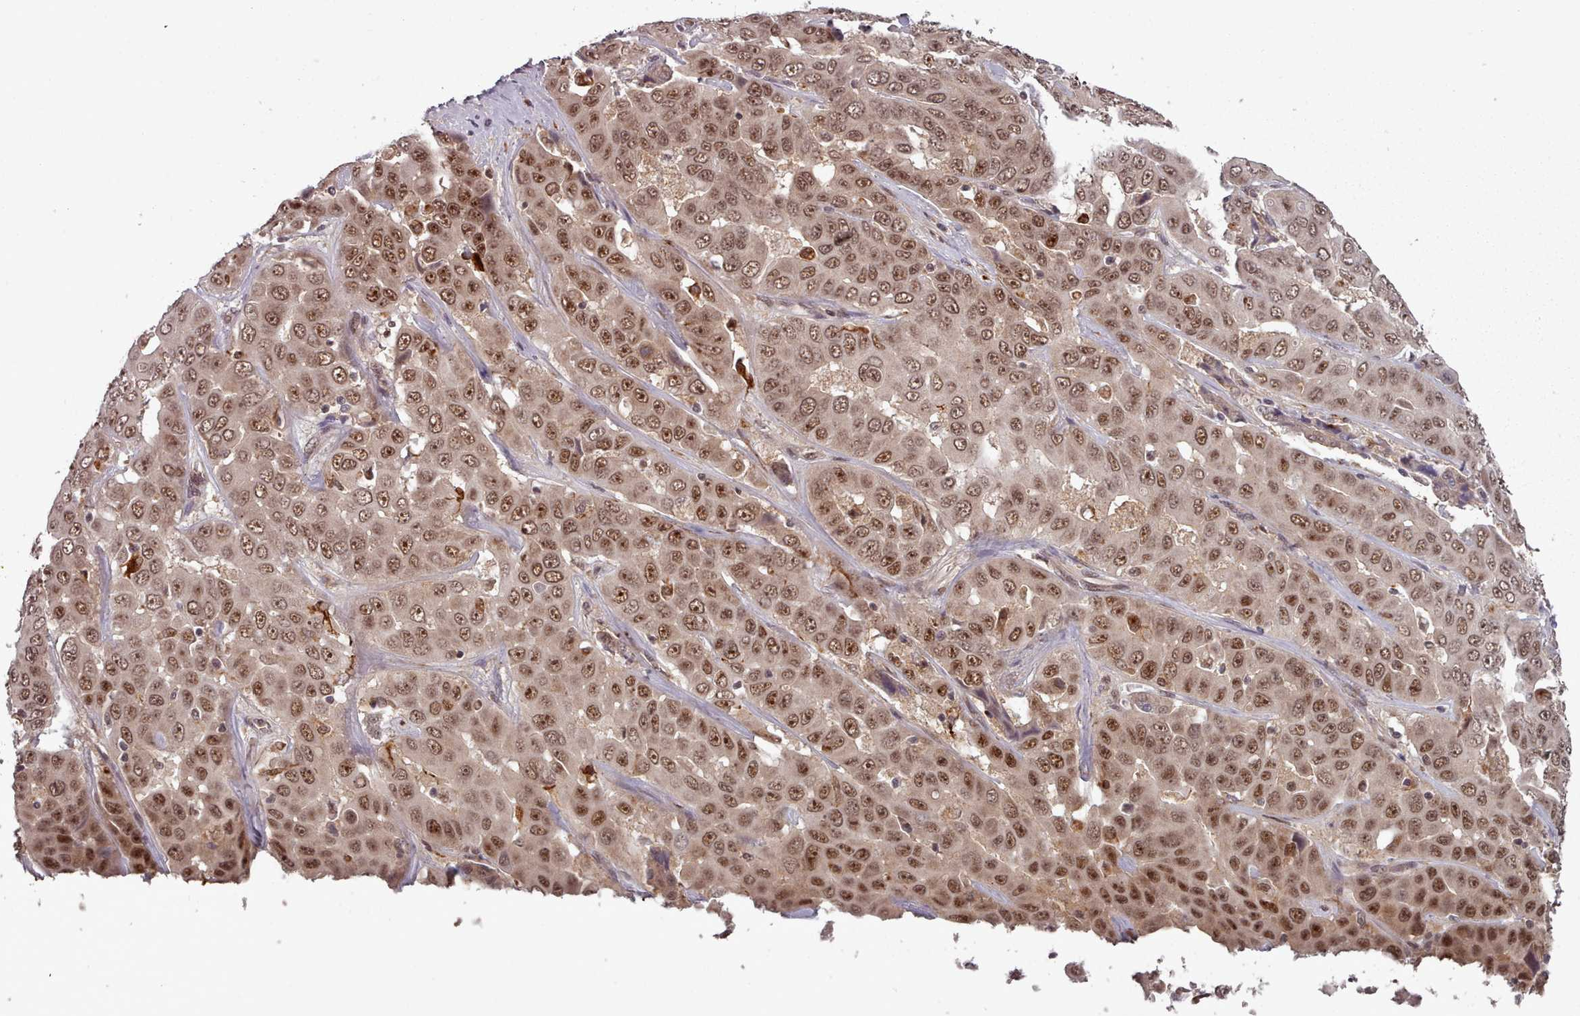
{"staining": {"intensity": "moderate", "quantity": ">75%", "location": "nuclear"}, "tissue": "liver cancer", "cell_type": "Tumor cells", "image_type": "cancer", "snomed": [{"axis": "morphology", "description": "Cholangiocarcinoma"}, {"axis": "topography", "description": "Liver"}], "caption": "The image reveals immunohistochemical staining of liver cancer (cholangiocarcinoma). There is moderate nuclear expression is identified in approximately >75% of tumor cells.", "gene": "DHX8", "patient": {"sex": "female", "age": 52}}